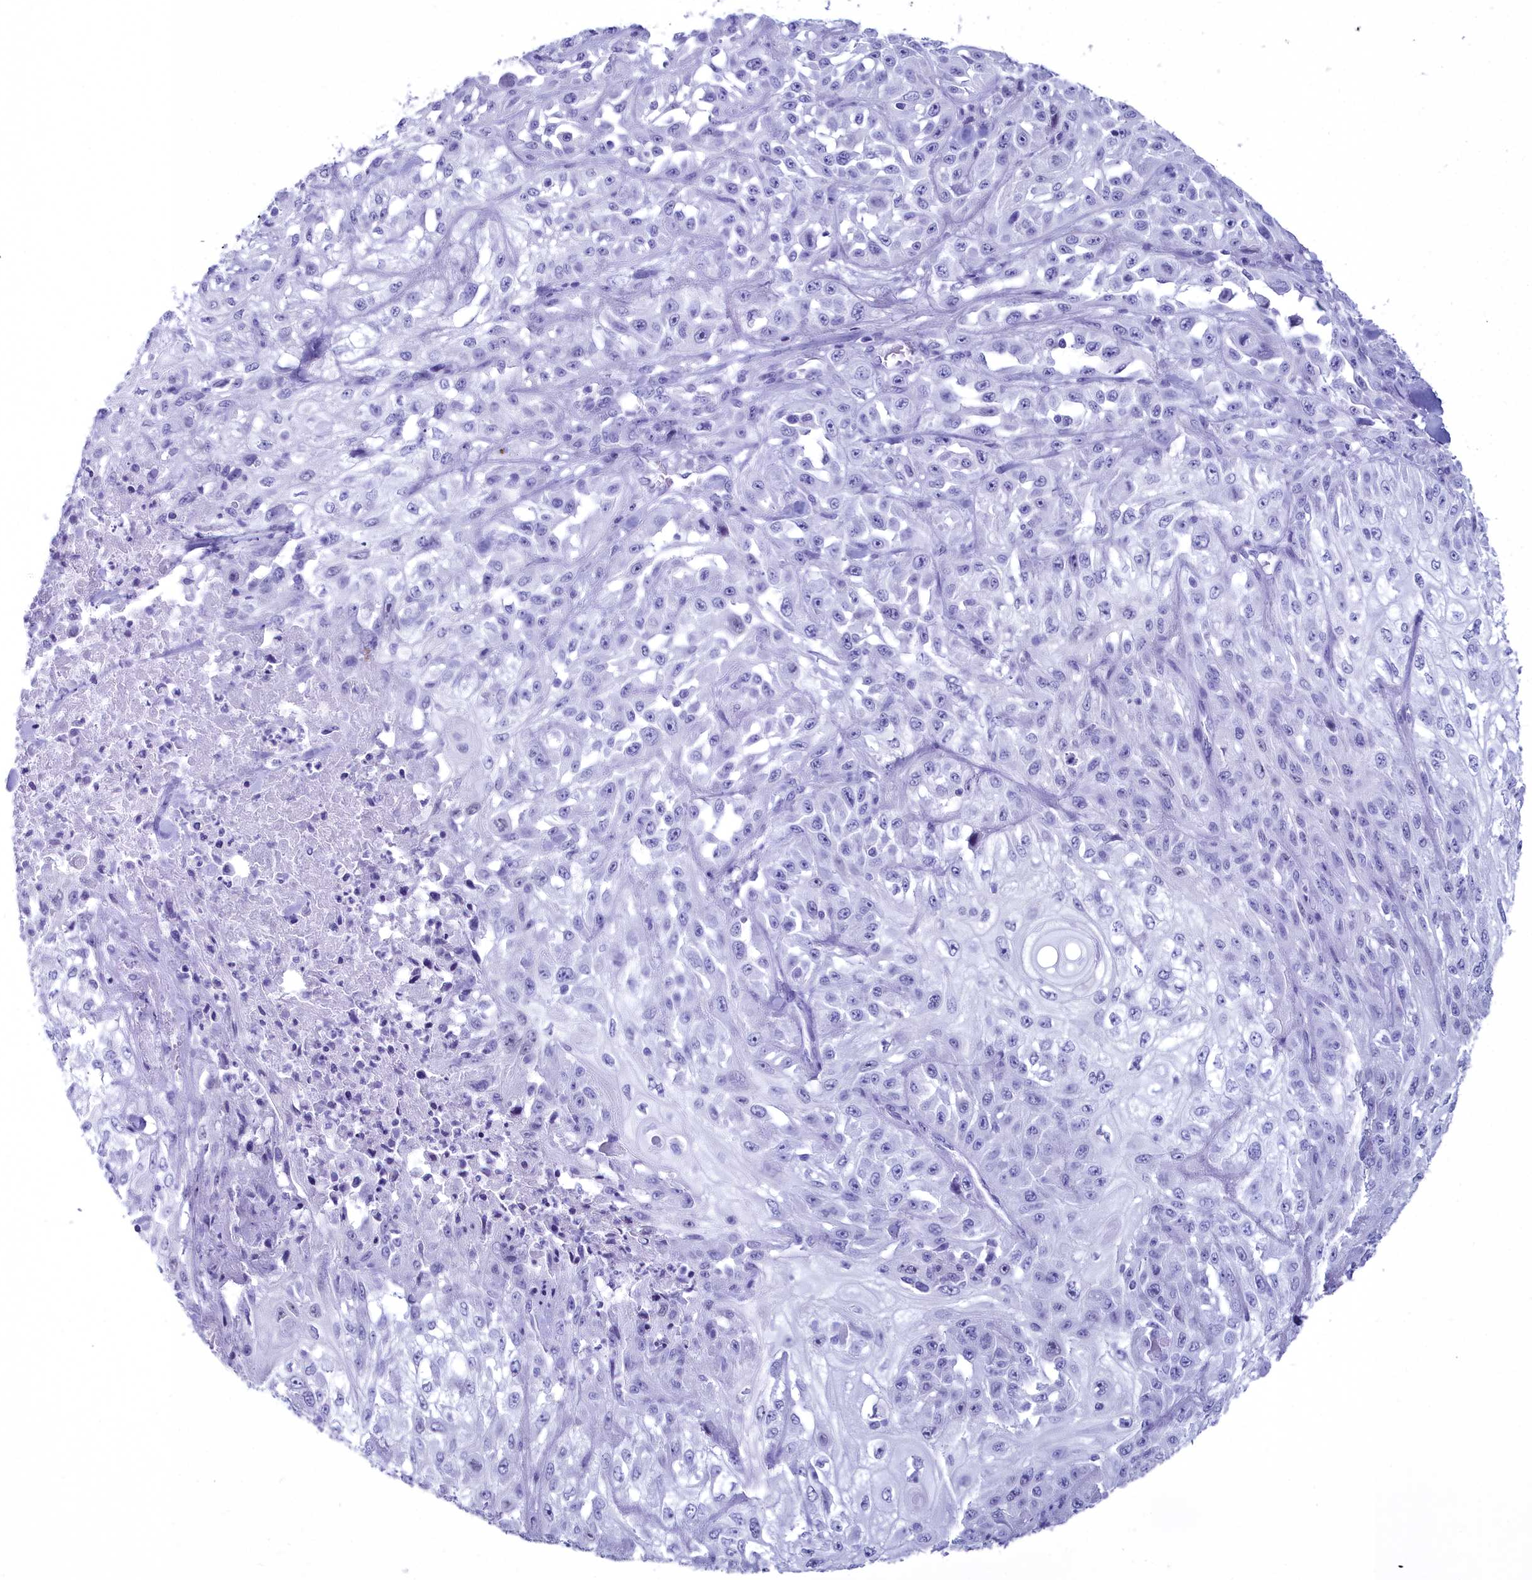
{"staining": {"intensity": "negative", "quantity": "none", "location": "none"}, "tissue": "skin cancer", "cell_type": "Tumor cells", "image_type": "cancer", "snomed": [{"axis": "morphology", "description": "Squamous cell carcinoma, NOS"}, {"axis": "morphology", "description": "Squamous cell carcinoma, metastatic, NOS"}, {"axis": "topography", "description": "Skin"}, {"axis": "topography", "description": "Lymph node"}], "caption": "Image shows no protein staining in tumor cells of metastatic squamous cell carcinoma (skin) tissue.", "gene": "MAP6", "patient": {"sex": "male", "age": 75}}